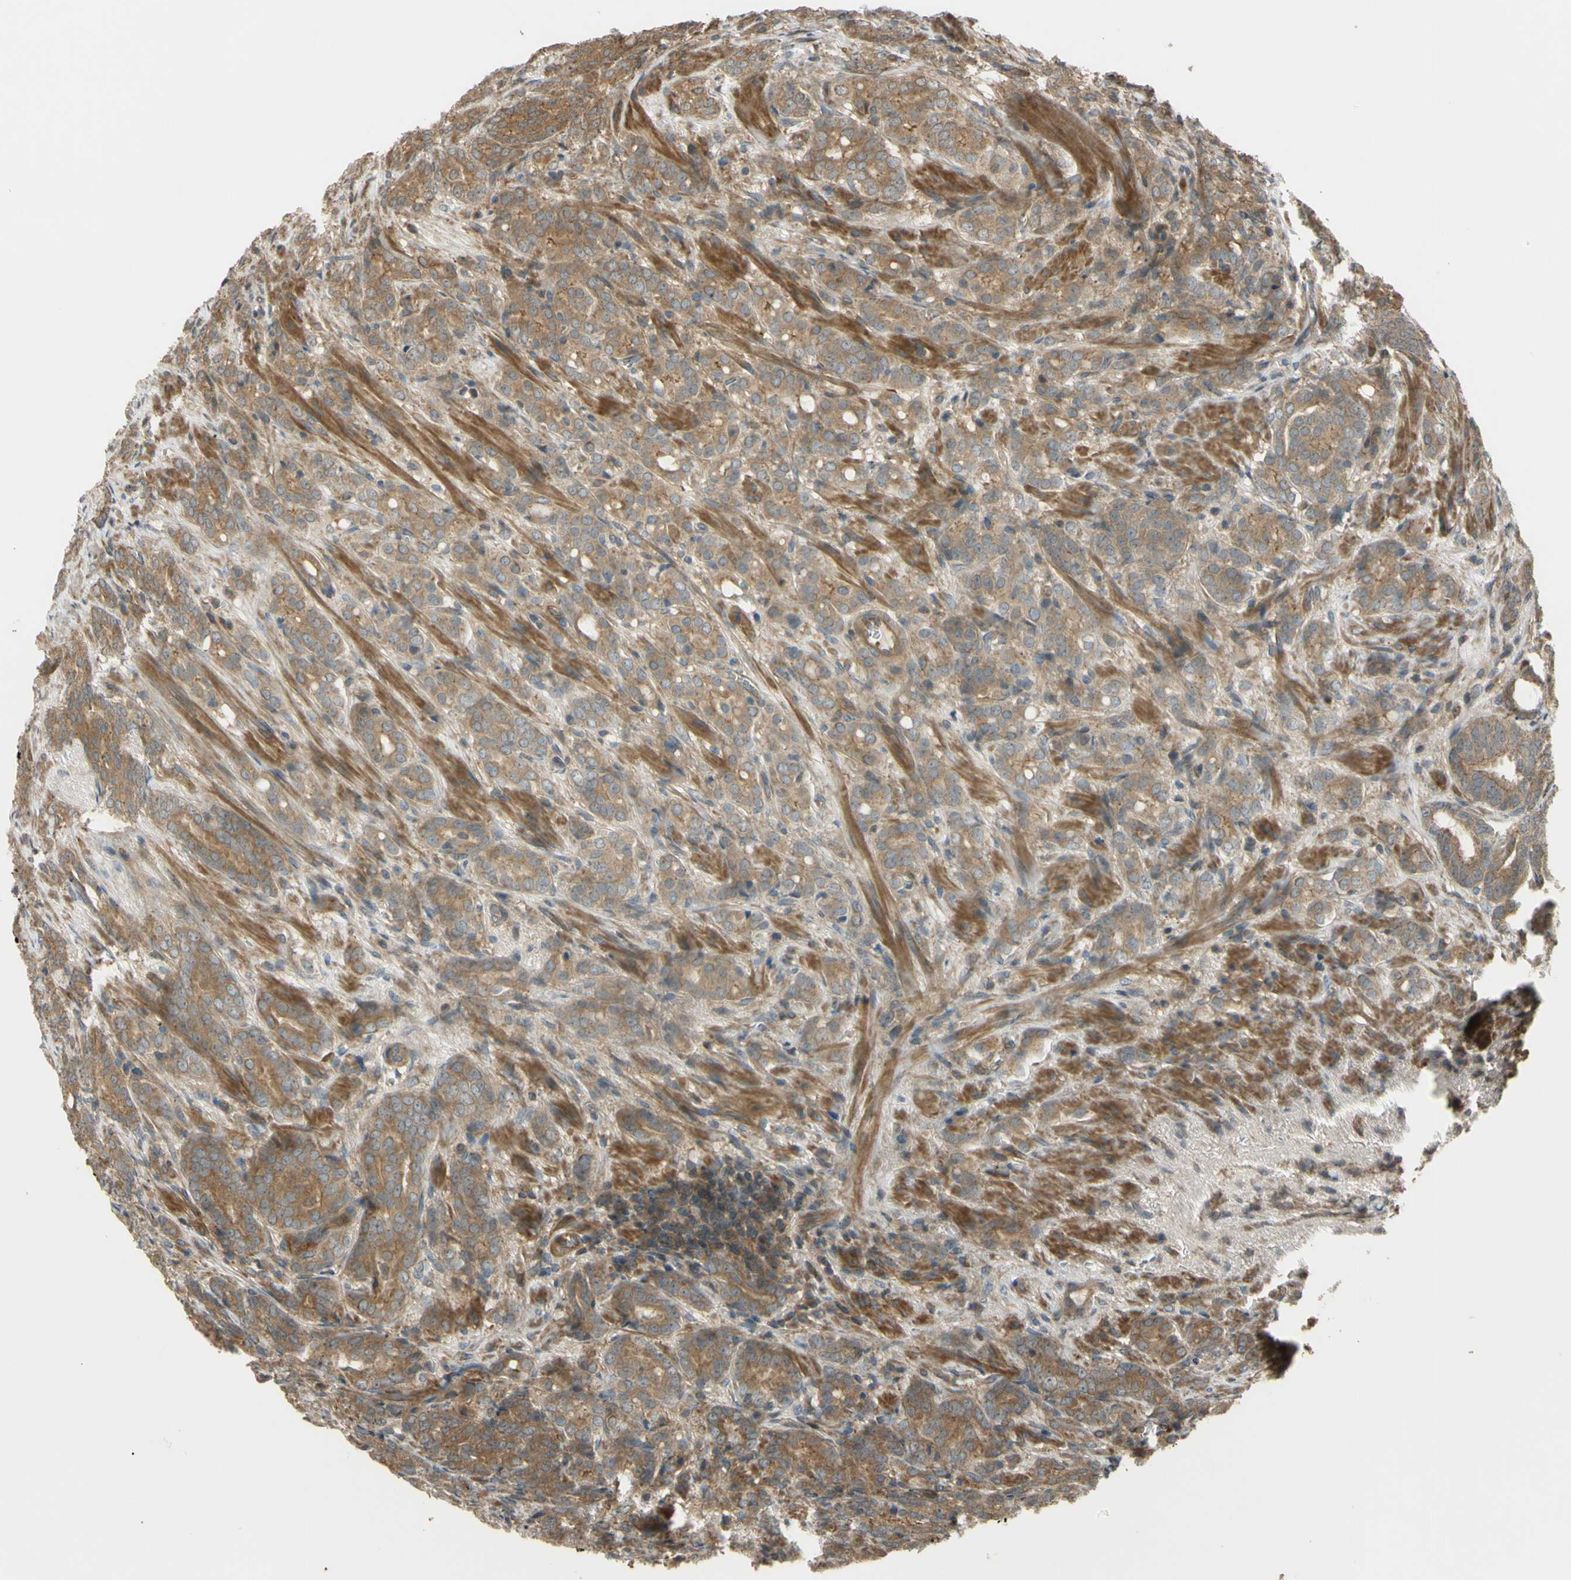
{"staining": {"intensity": "moderate", "quantity": ">75%", "location": "cytoplasmic/membranous"}, "tissue": "prostate cancer", "cell_type": "Tumor cells", "image_type": "cancer", "snomed": [{"axis": "morphology", "description": "Adenocarcinoma, High grade"}, {"axis": "topography", "description": "Prostate"}], "caption": "Protein staining demonstrates moderate cytoplasmic/membranous positivity in about >75% of tumor cells in high-grade adenocarcinoma (prostate).", "gene": "FLII", "patient": {"sex": "male", "age": 64}}